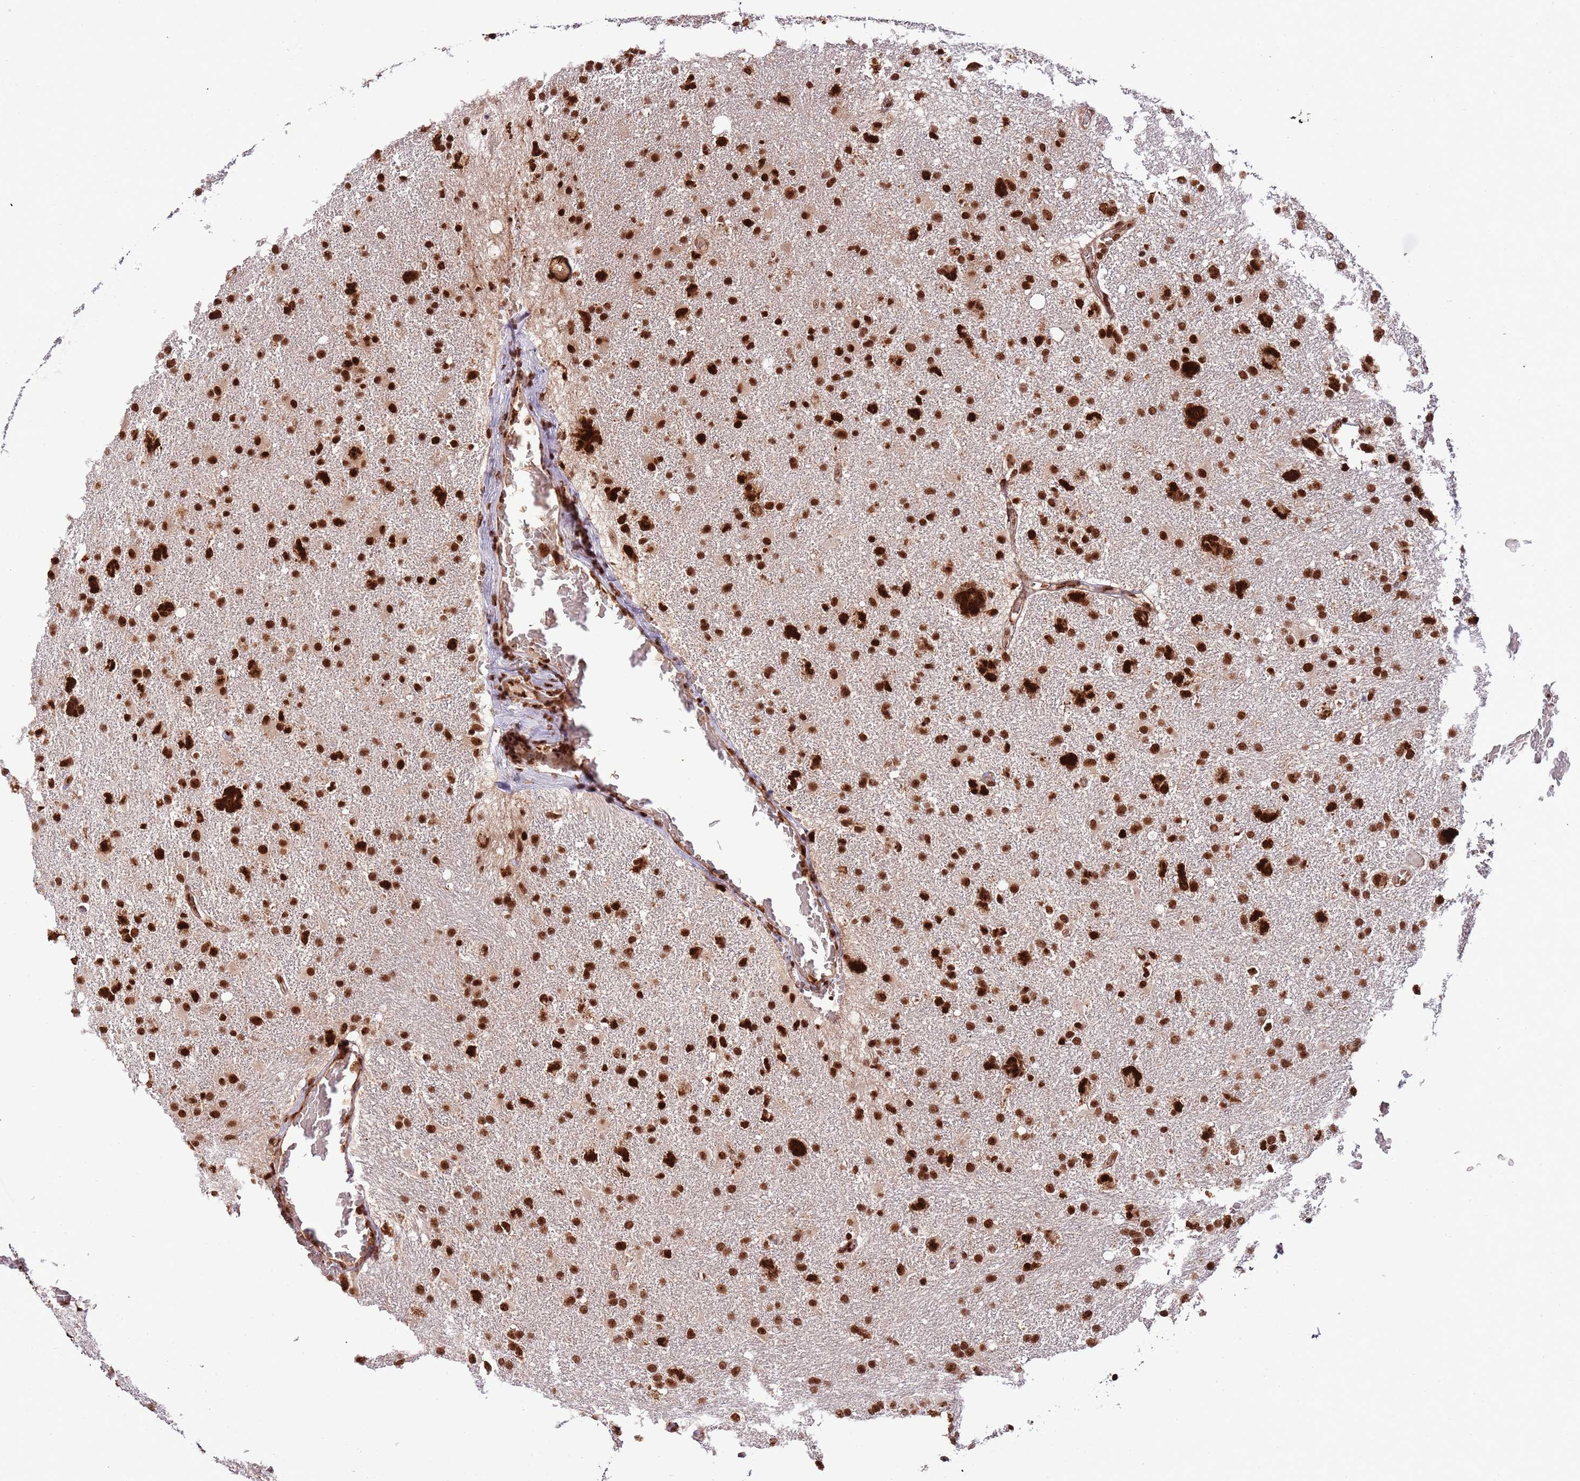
{"staining": {"intensity": "strong", "quantity": ">75%", "location": "nuclear"}, "tissue": "glioma", "cell_type": "Tumor cells", "image_type": "cancer", "snomed": [{"axis": "morphology", "description": "Glioma, malignant, High grade"}, {"axis": "topography", "description": "Brain"}], "caption": "An immunohistochemistry (IHC) micrograph of tumor tissue is shown. Protein staining in brown highlights strong nuclear positivity in glioma within tumor cells.", "gene": "RIF1", "patient": {"sex": "male", "age": 61}}